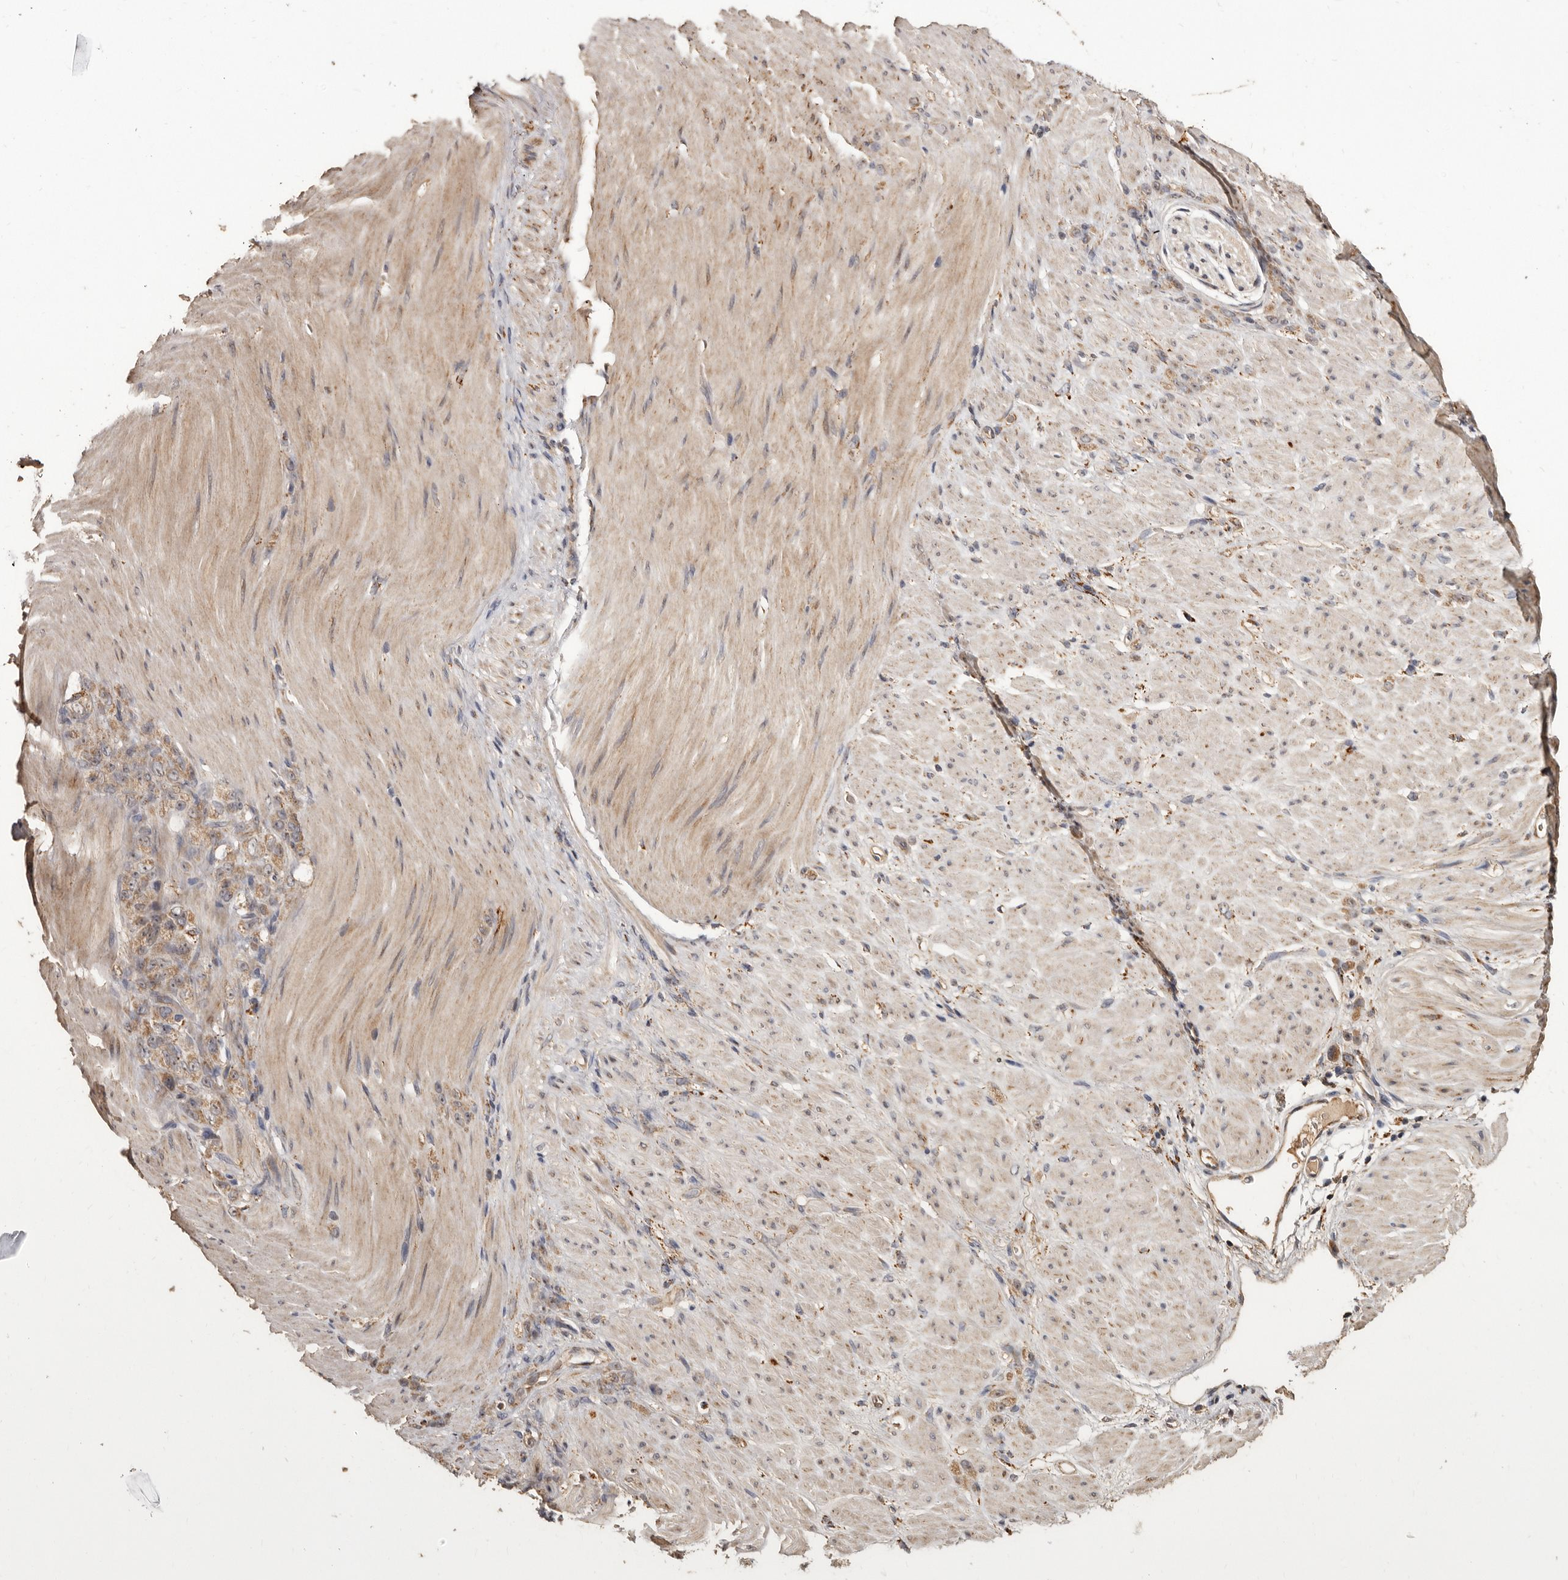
{"staining": {"intensity": "weak", "quantity": ">75%", "location": "cytoplasmic/membranous"}, "tissue": "stomach cancer", "cell_type": "Tumor cells", "image_type": "cancer", "snomed": [{"axis": "morphology", "description": "Normal tissue, NOS"}, {"axis": "morphology", "description": "Adenocarcinoma, NOS"}, {"axis": "topography", "description": "Stomach"}], "caption": "Tumor cells demonstrate low levels of weak cytoplasmic/membranous staining in approximately >75% of cells in stomach adenocarcinoma.", "gene": "AKAP7", "patient": {"sex": "male", "age": 82}}